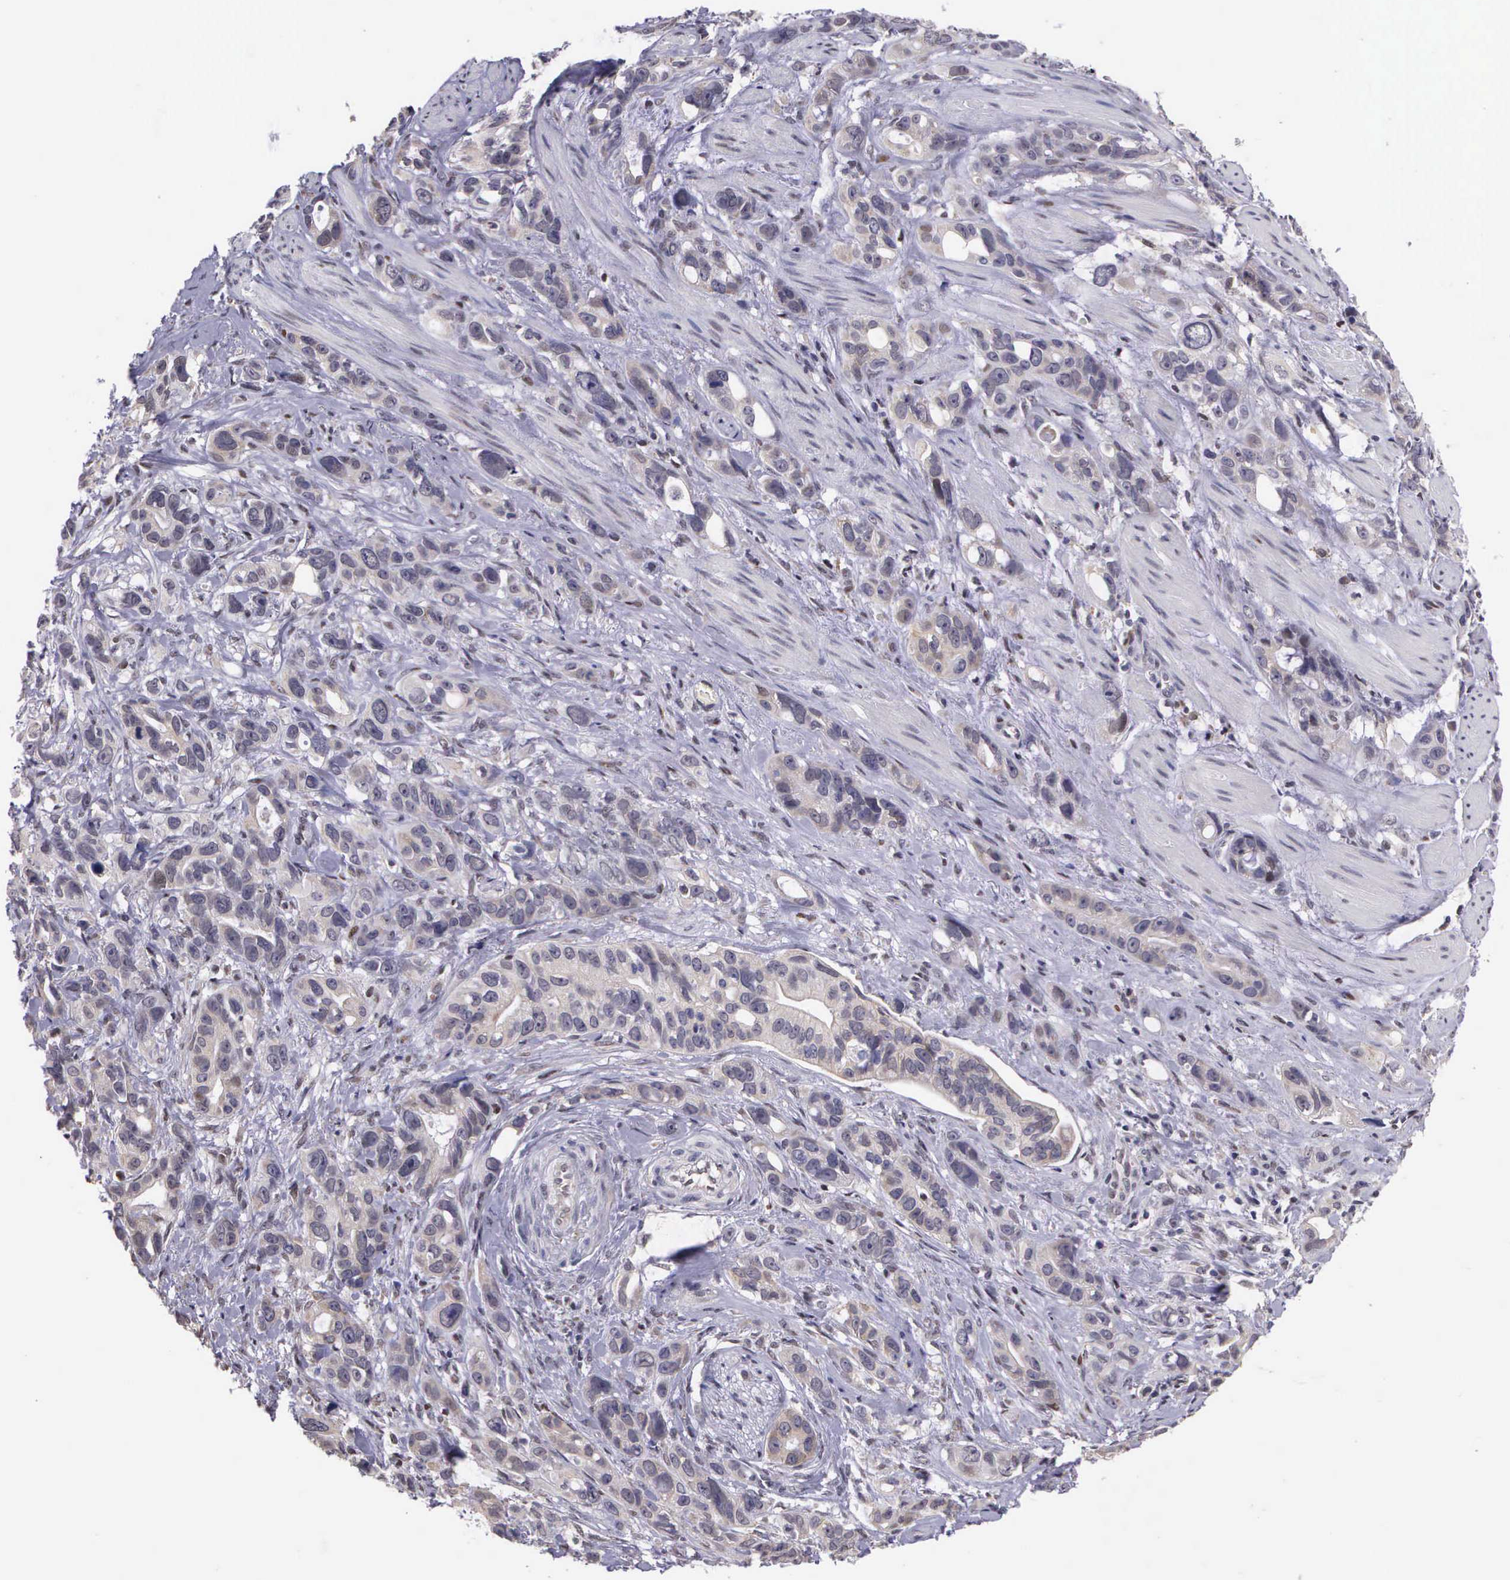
{"staining": {"intensity": "weak", "quantity": "<25%", "location": "cytoplasmic/membranous"}, "tissue": "stomach cancer", "cell_type": "Tumor cells", "image_type": "cancer", "snomed": [{"axis": "morphology", "description": "Adenocarcinoma, NOS"}, {"axis": "topography", "description": "Stomach, upper"}], "caption": "This is a photomicrograph of IHC staining of adenocarcinoma (stomach), which shows no expression in tumor cells. The staining is performed using DAB brown chromogen with nuclei counter-stained in using hematoxylin.", "gene": "SLC25A21", "patient": {"sex": "male", "age": 47}}